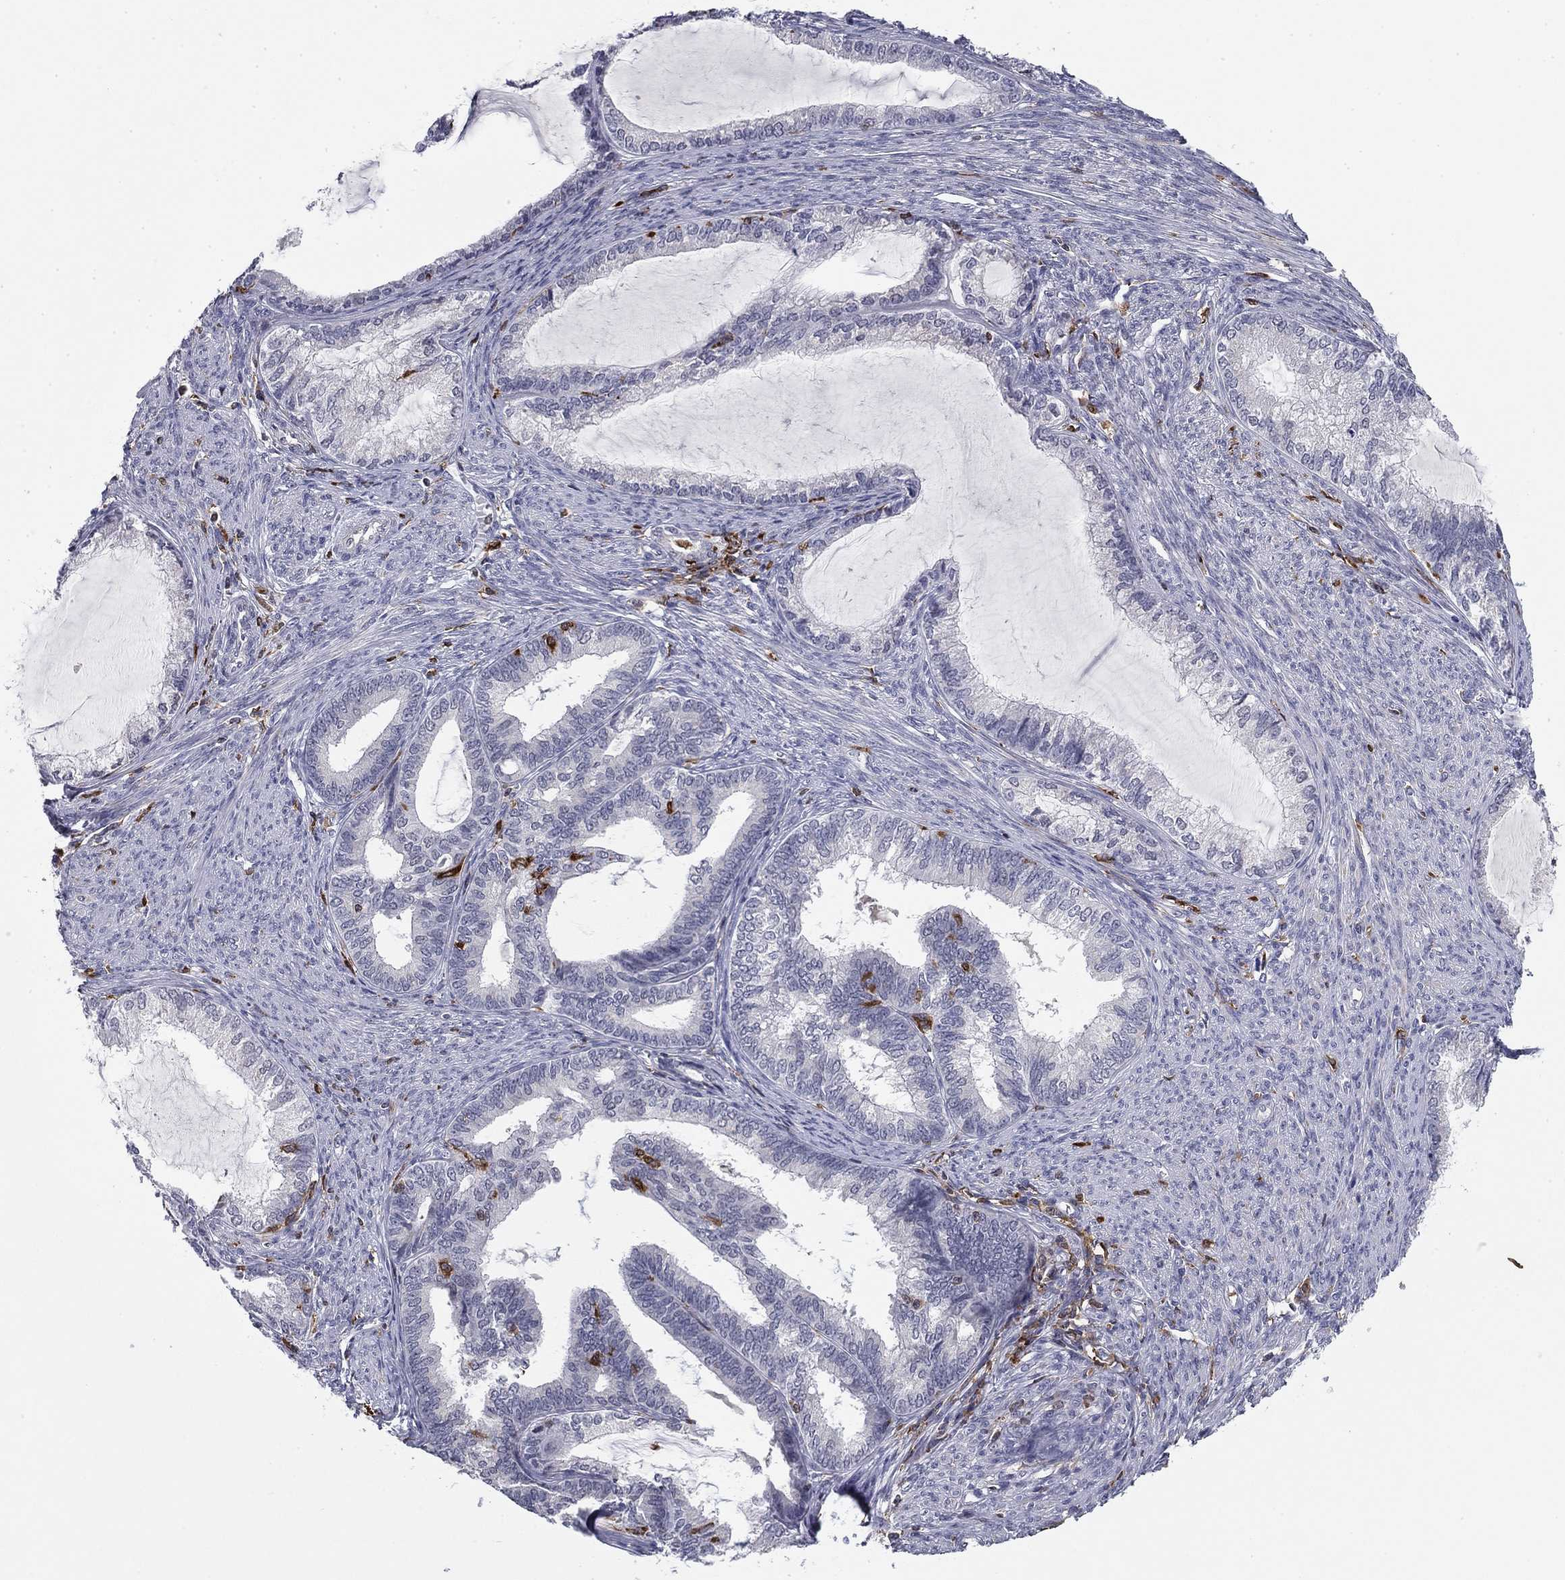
{"staining": {"intensity": "negative", "quantity": "none", "location": "none"}, "tissue": "endometrial cancer", "cell_type": "Tumor cells", "image_type": "cancer", "snomed": [{"axis": "morphology", "description": "Adenocarcinoma, NOS"}, {"axis": "topography", "description": "Endometrium"}], "caption": "Endometrial cancer was stained to show a protein in brown. There is no significant expression in tumor cells.", "gene": "PLCB2", "patient": {"sex": "female", "age": 86}}